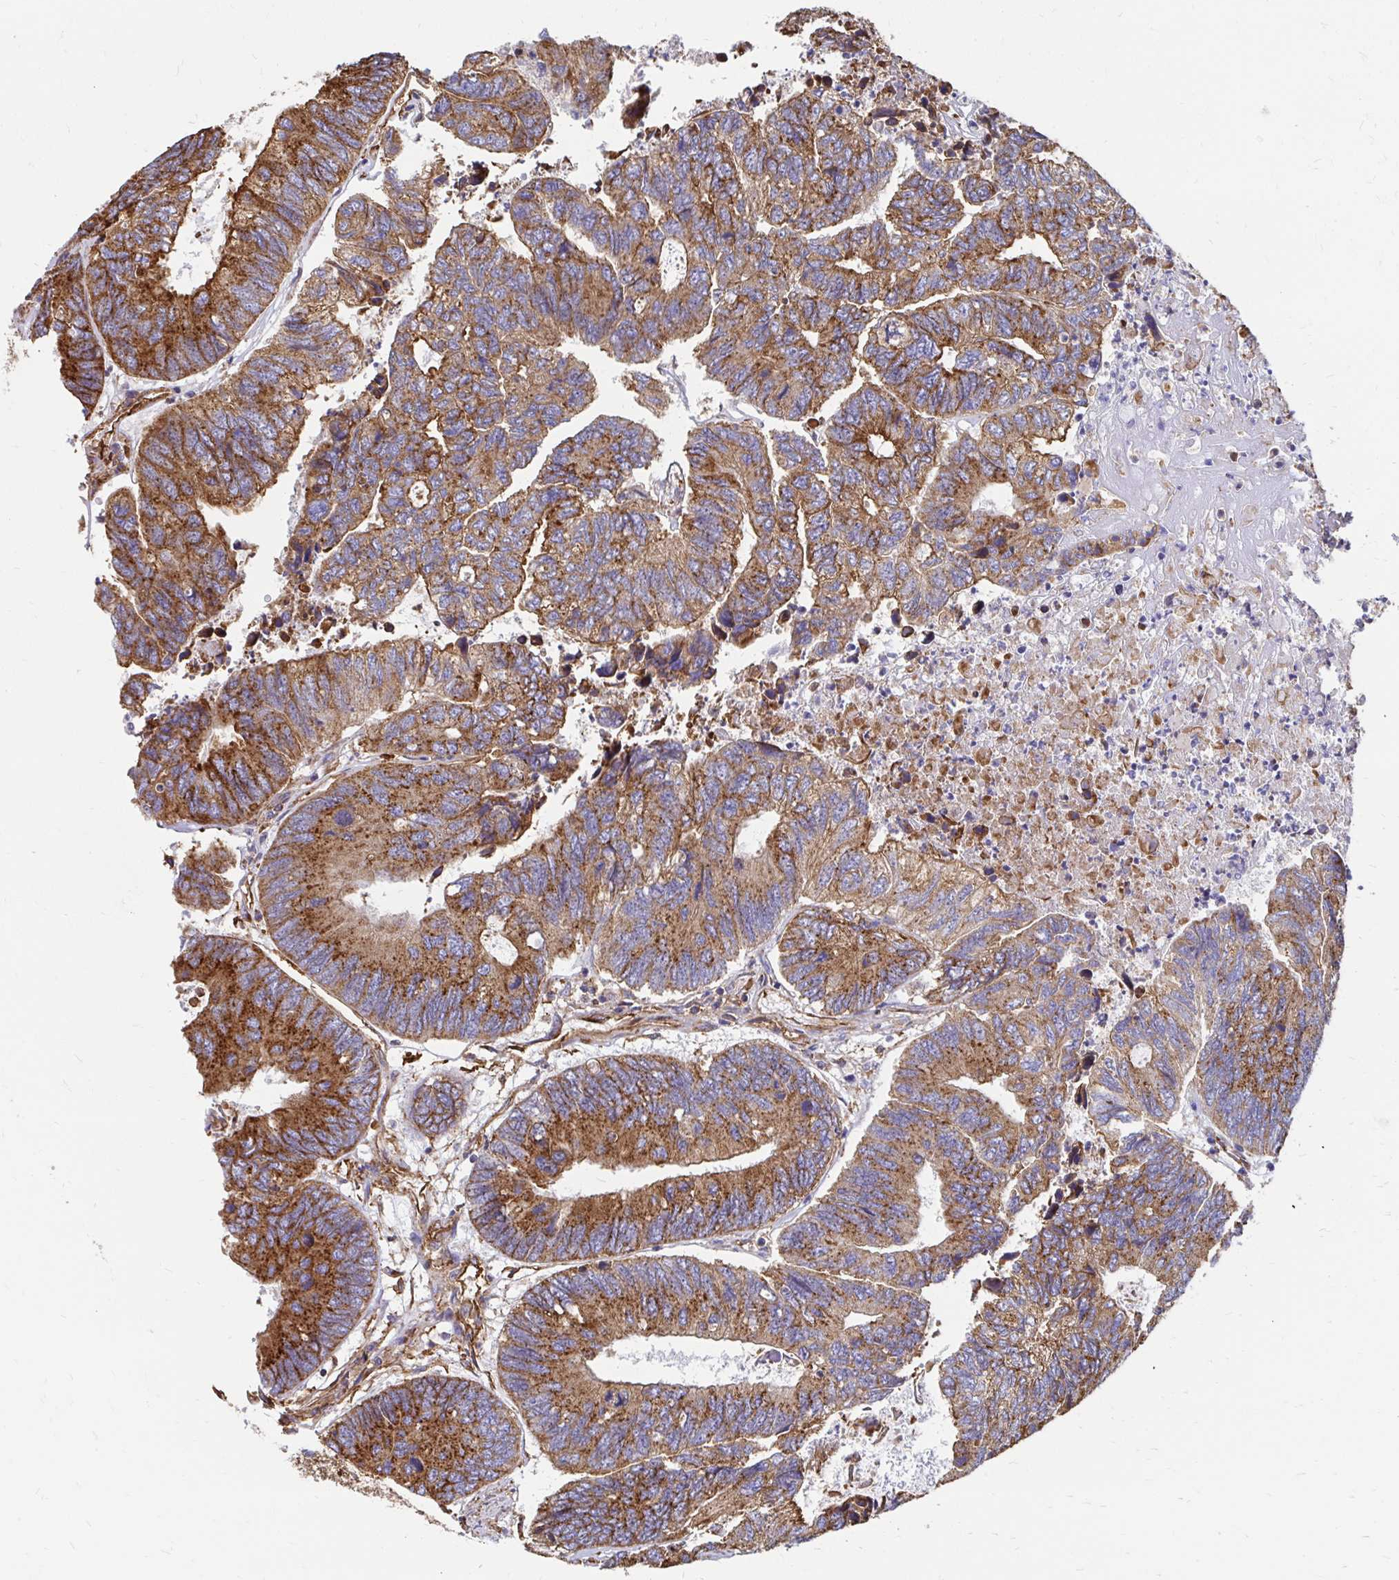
{"staining": {"intensity": "strong", "quantity": ">75%", "location": "cytoplasmic/membranous"}, "tissue": "colorectal cancer", "cell_type": "Tumor cells", "image_type": "cancer", "snomed": [{"axis": "morphology", "description": "Adenocarcinoma, NOS"}, {"axis": "topography", "description": "Colon"}], "caption": "This is an image of IHC staining of colorectal adenocarcinoma, which shows strong positivity in the cytoplasmic/membranous of tumor cells.", "gene": "CLTC", "patient": {"sex": "female", "age": 67}}